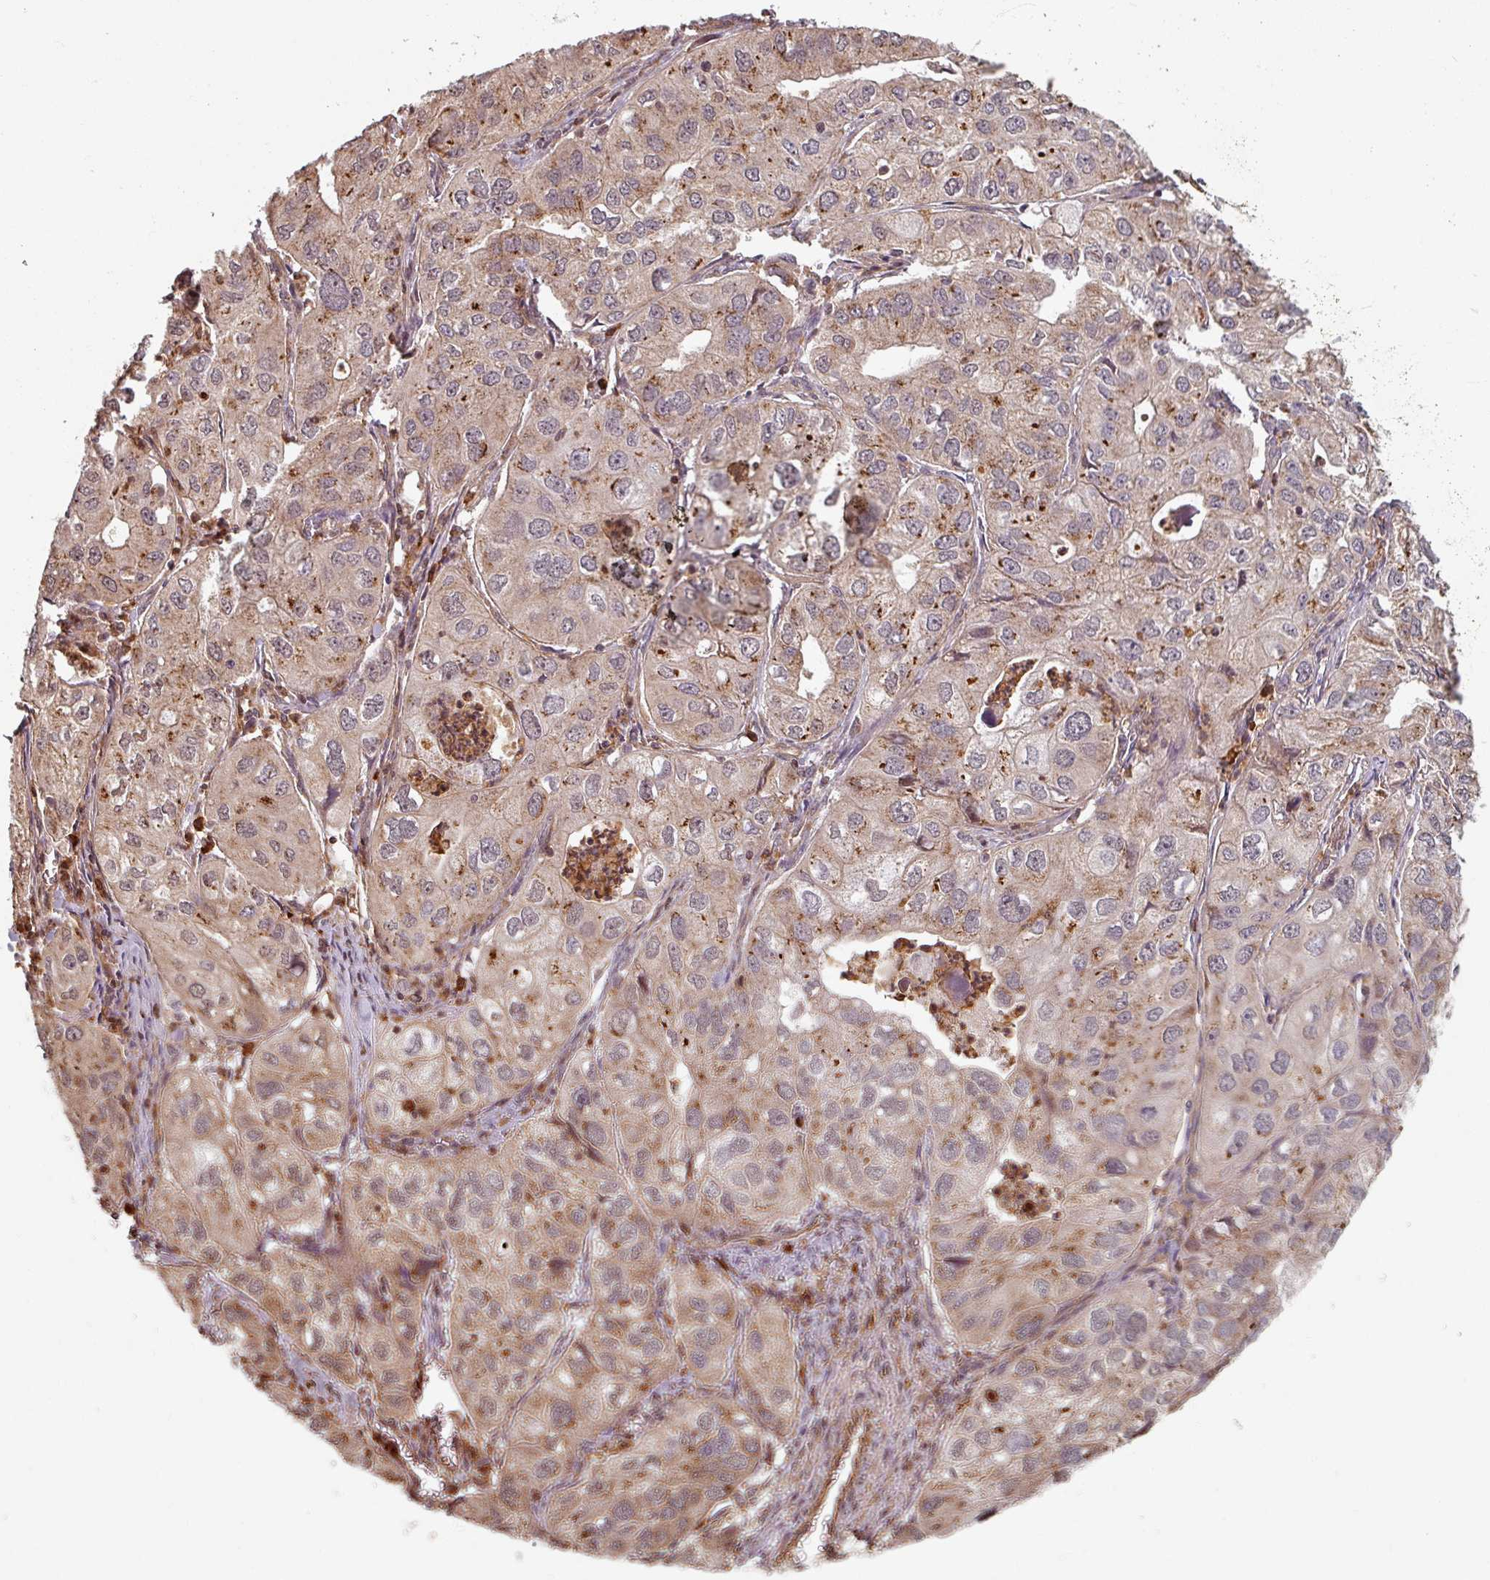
{"staining": {"intensity": "weak", "quantity": ">75%", "location": "cytoplasmic/membranous"}, "tissue": "lung cancer", "cell_type": "Tumor cells", "image_type": "cancer", "snomed": [{"axis": "morphology", "description": "Adenocarcinoma, NOS"}, {"axis": "topography", "description": "Lung"}], "caption": "Immunohistochemistry (IHC) photomicrograph of human lung cancer stained for a protein (brown), which displays low levels of weak cytoplasmic/membranous positivity in approximately >75% of tumor cells.", "gene": "EID1", "patient": {"sex": "male", "age": 48}}